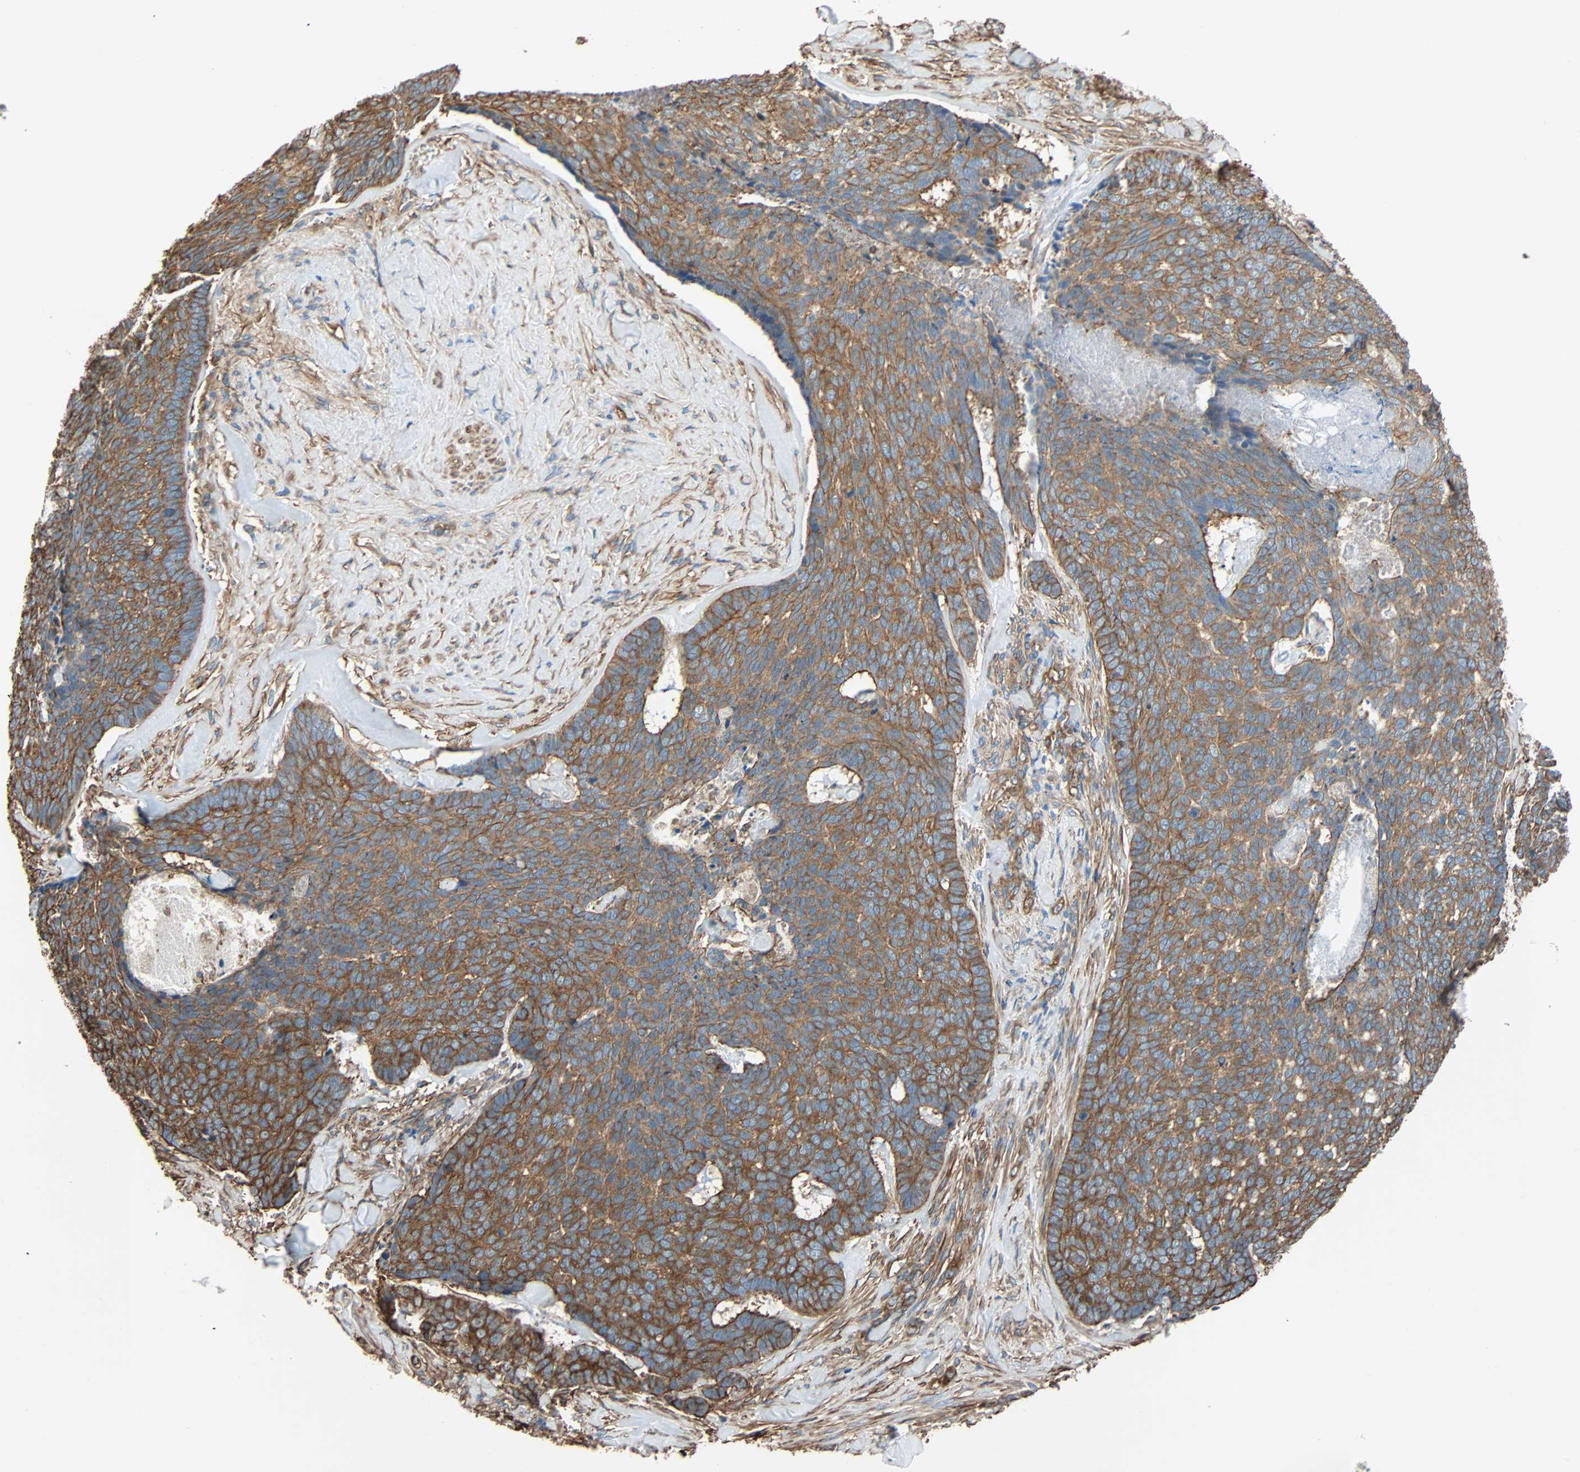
{"staining": {"intensity": "moderate", "quantity": ">75%", "location": "cytoplasmic/membranous"}, "tissue": "skin cancer", "cell_type": "Tumor cells", "image_type": "cancer", "snomed": [{"axis": "morphology", "description": "Basal cell carcinoma"}, {"axis": "topography", "description": "Skin"}], "caption": "Immunohistochemistry (IHC) (DAB (3,3'-diaminobenzidine)) staining of human basal cell carcinoma (skin) demonstrates moderate cytoplasmic/membranous protein expression in about >75% of tumor cells.", "gene": "GALNT10", "patient": {"sex": "male", "age": 84}}